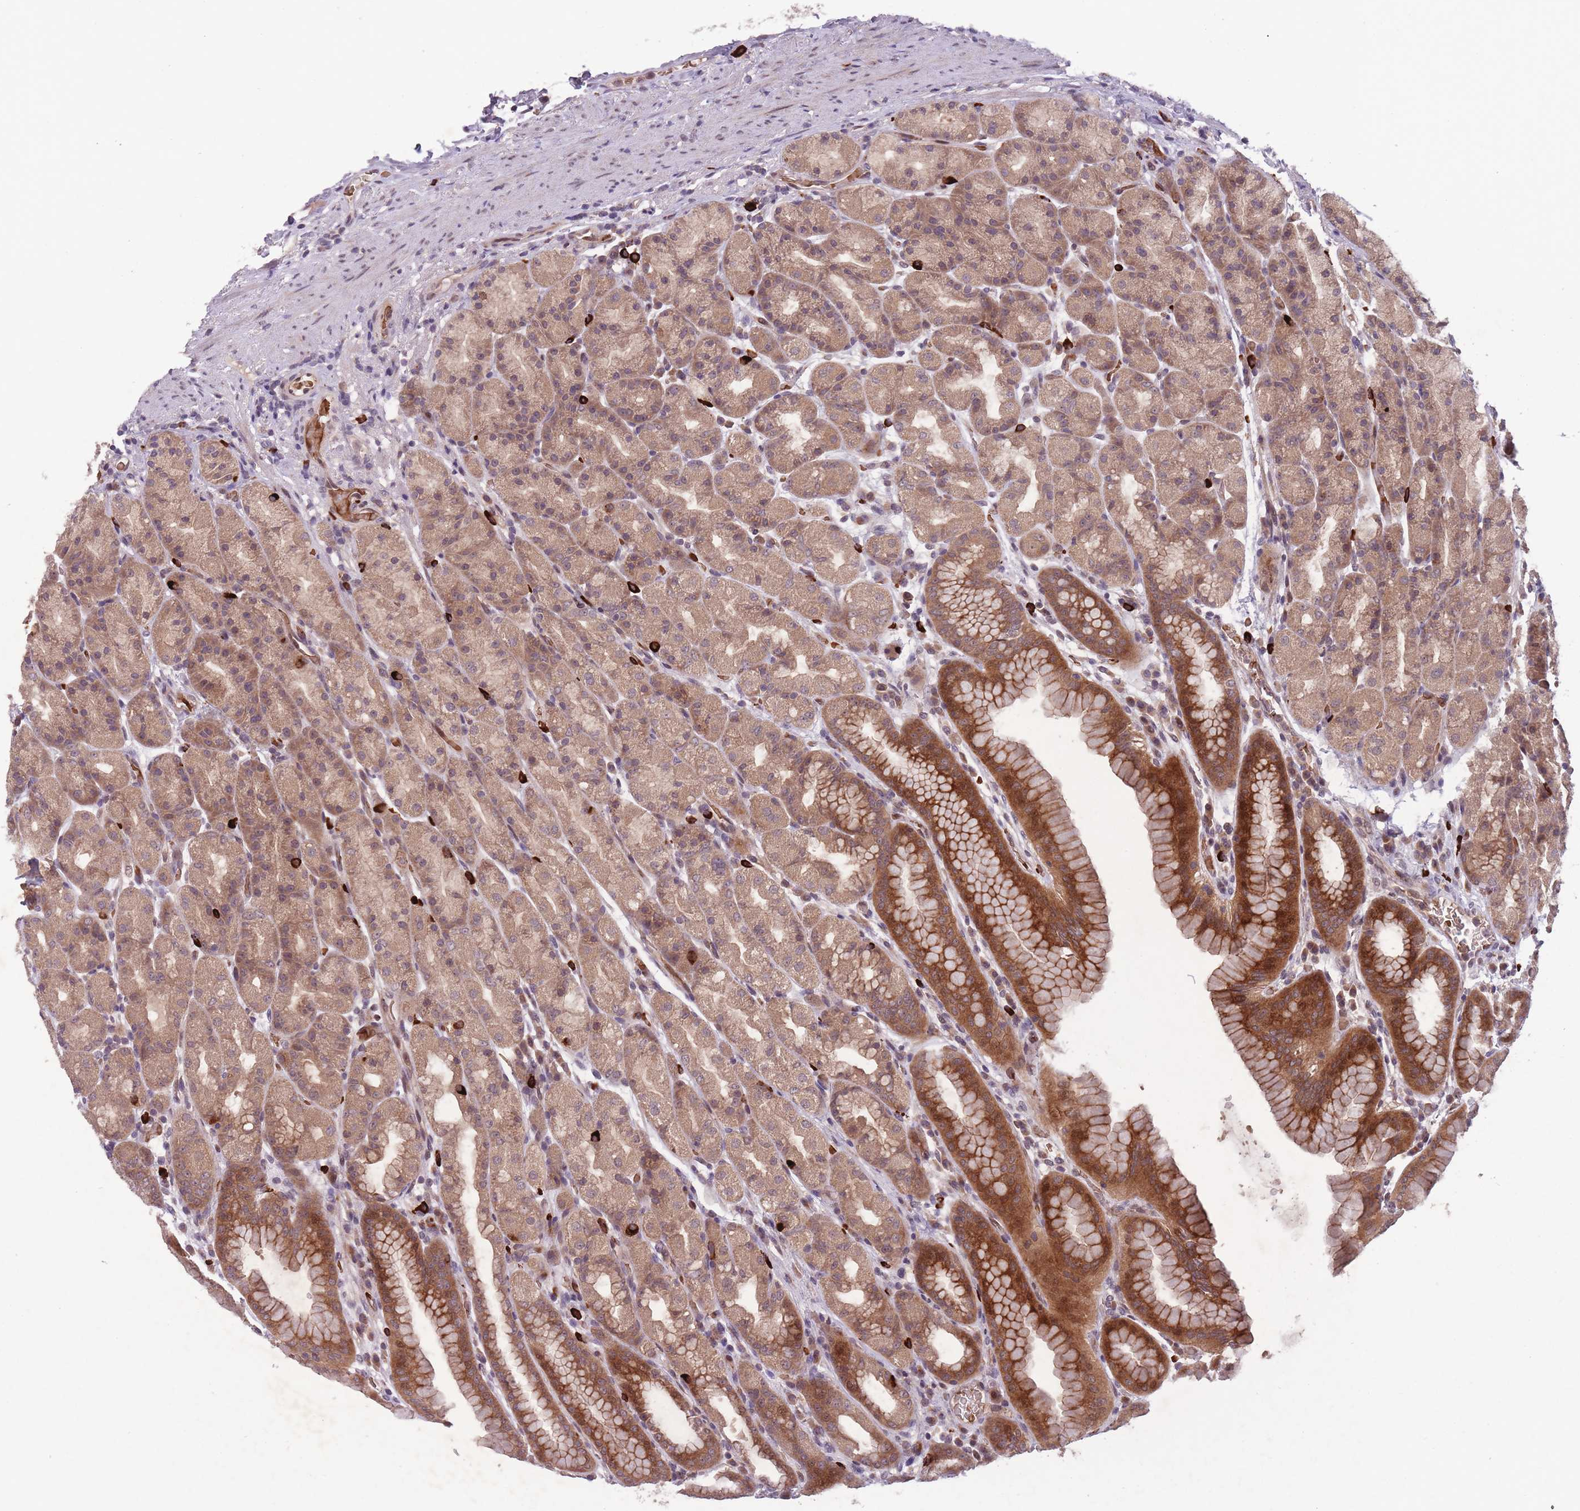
{"staining": {"intensity": "strong", "quantity": "25%-75%", "location": "cytoplasmic/membranous"}, "tissue": "stomach", "cell_type": "Glandular cells", "image_type": "normal", "snomed": [{"axis": "morphology", "description": "Normal tissue, NOS"}, {"axis": "topography", "description": "Stomach, upper"}, {"axis": "topography", "description": "Stomach"}], "caption": "Stomach stained for a protein demonstrates strong cytoplasmic/membranous positivity in glandular cells. Immunohistochemistry (ihc) stains the protein of interest in brown and the nuclei are stained blue.", "gene": "SECTM1", "patient": {"sex": "male", "age": 68}}